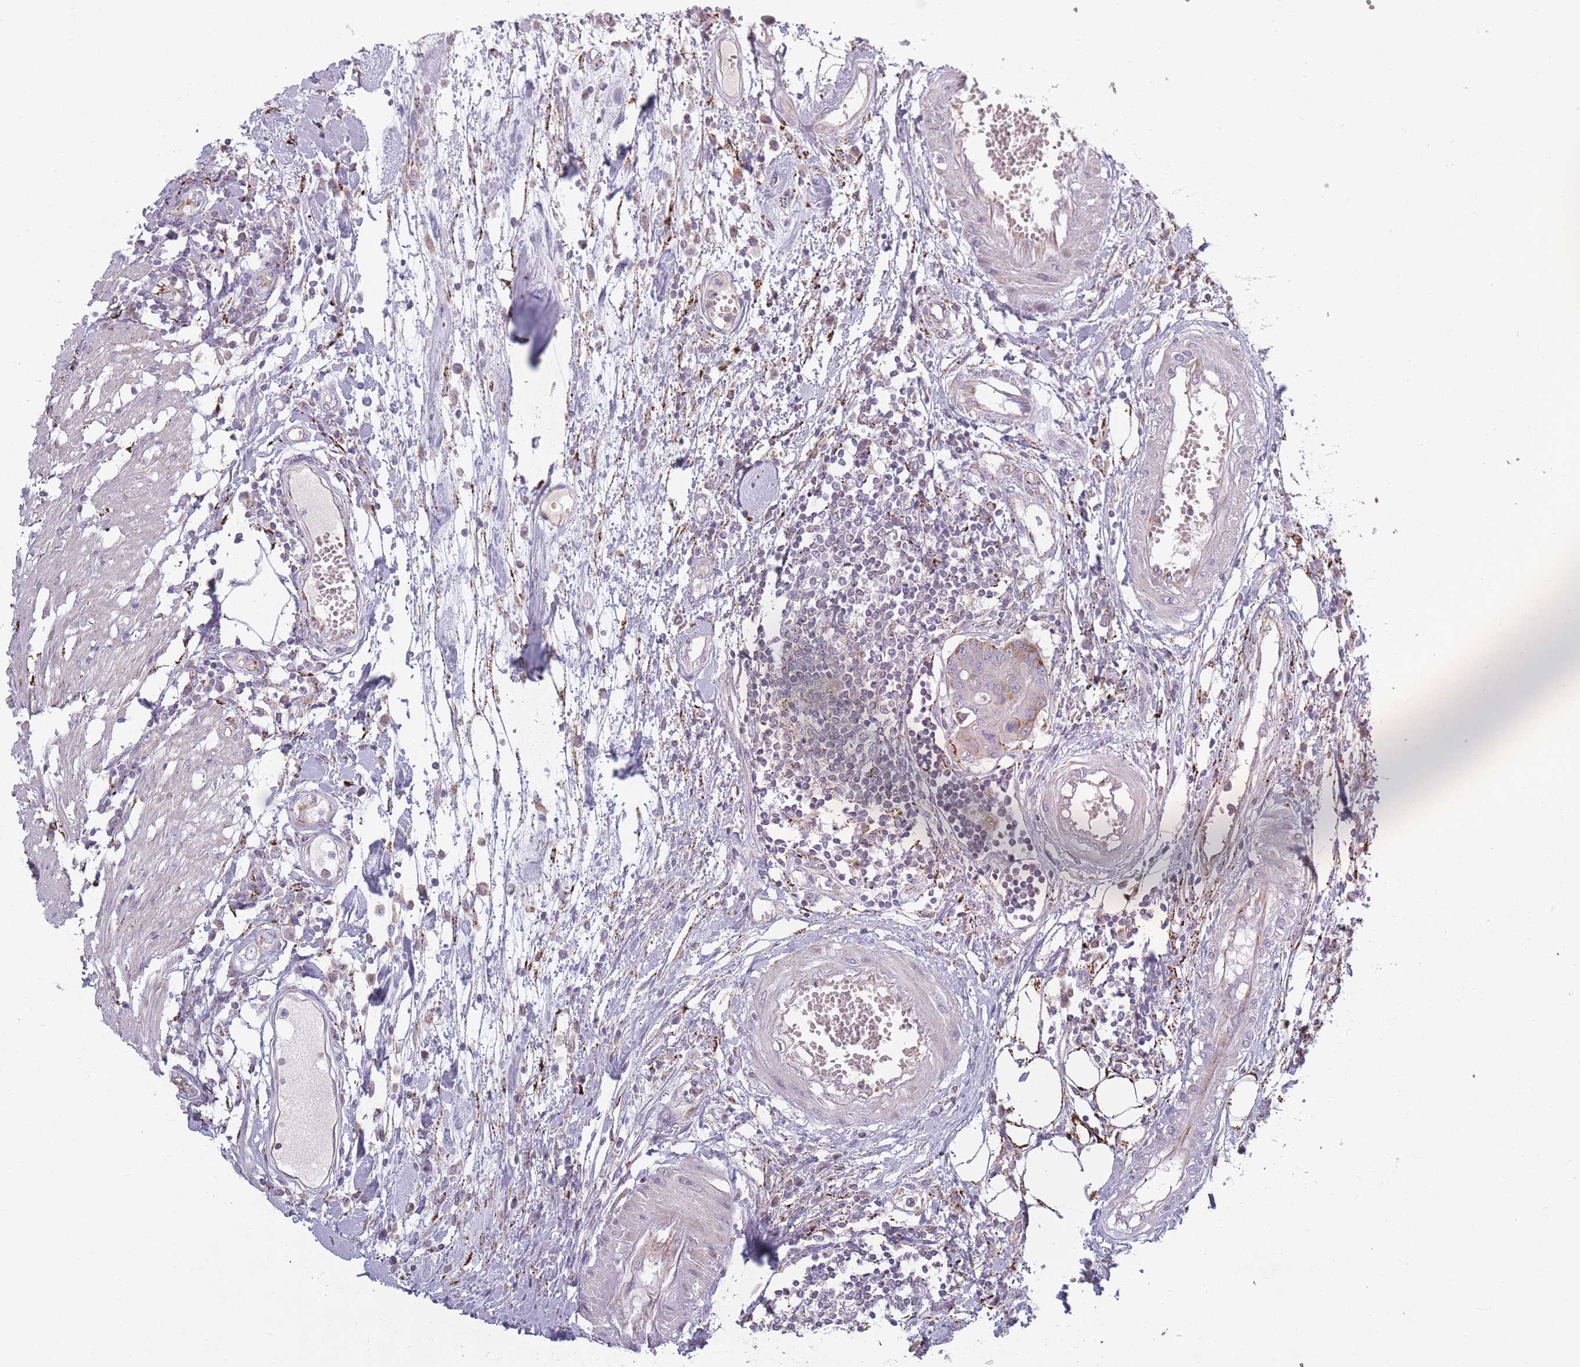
{"staining": {"intensity": "weak", "quantity": "25%-75%", "location": "cytoplasmic/membranous"}, "tissue": "colorectal cancer", "cell_type": "Tumor cells", "image_type": "cancer", "snomed": [{"axis": "morphology", "description": "Adenocarcinoma, NOS"}, {"axis": "topography", "description": "Colon"}], "caption": "Immunohistochemistry (DAB (3,3'-diaminobenzidine)) staining of human colorectal adenocarcinoma reveals weak cytoplasmic/membranous protein positivity in approximately 25%-75% of tumor cells.", "gene": "PEX11B", "patient": {"sex": "male", "age": 77}}